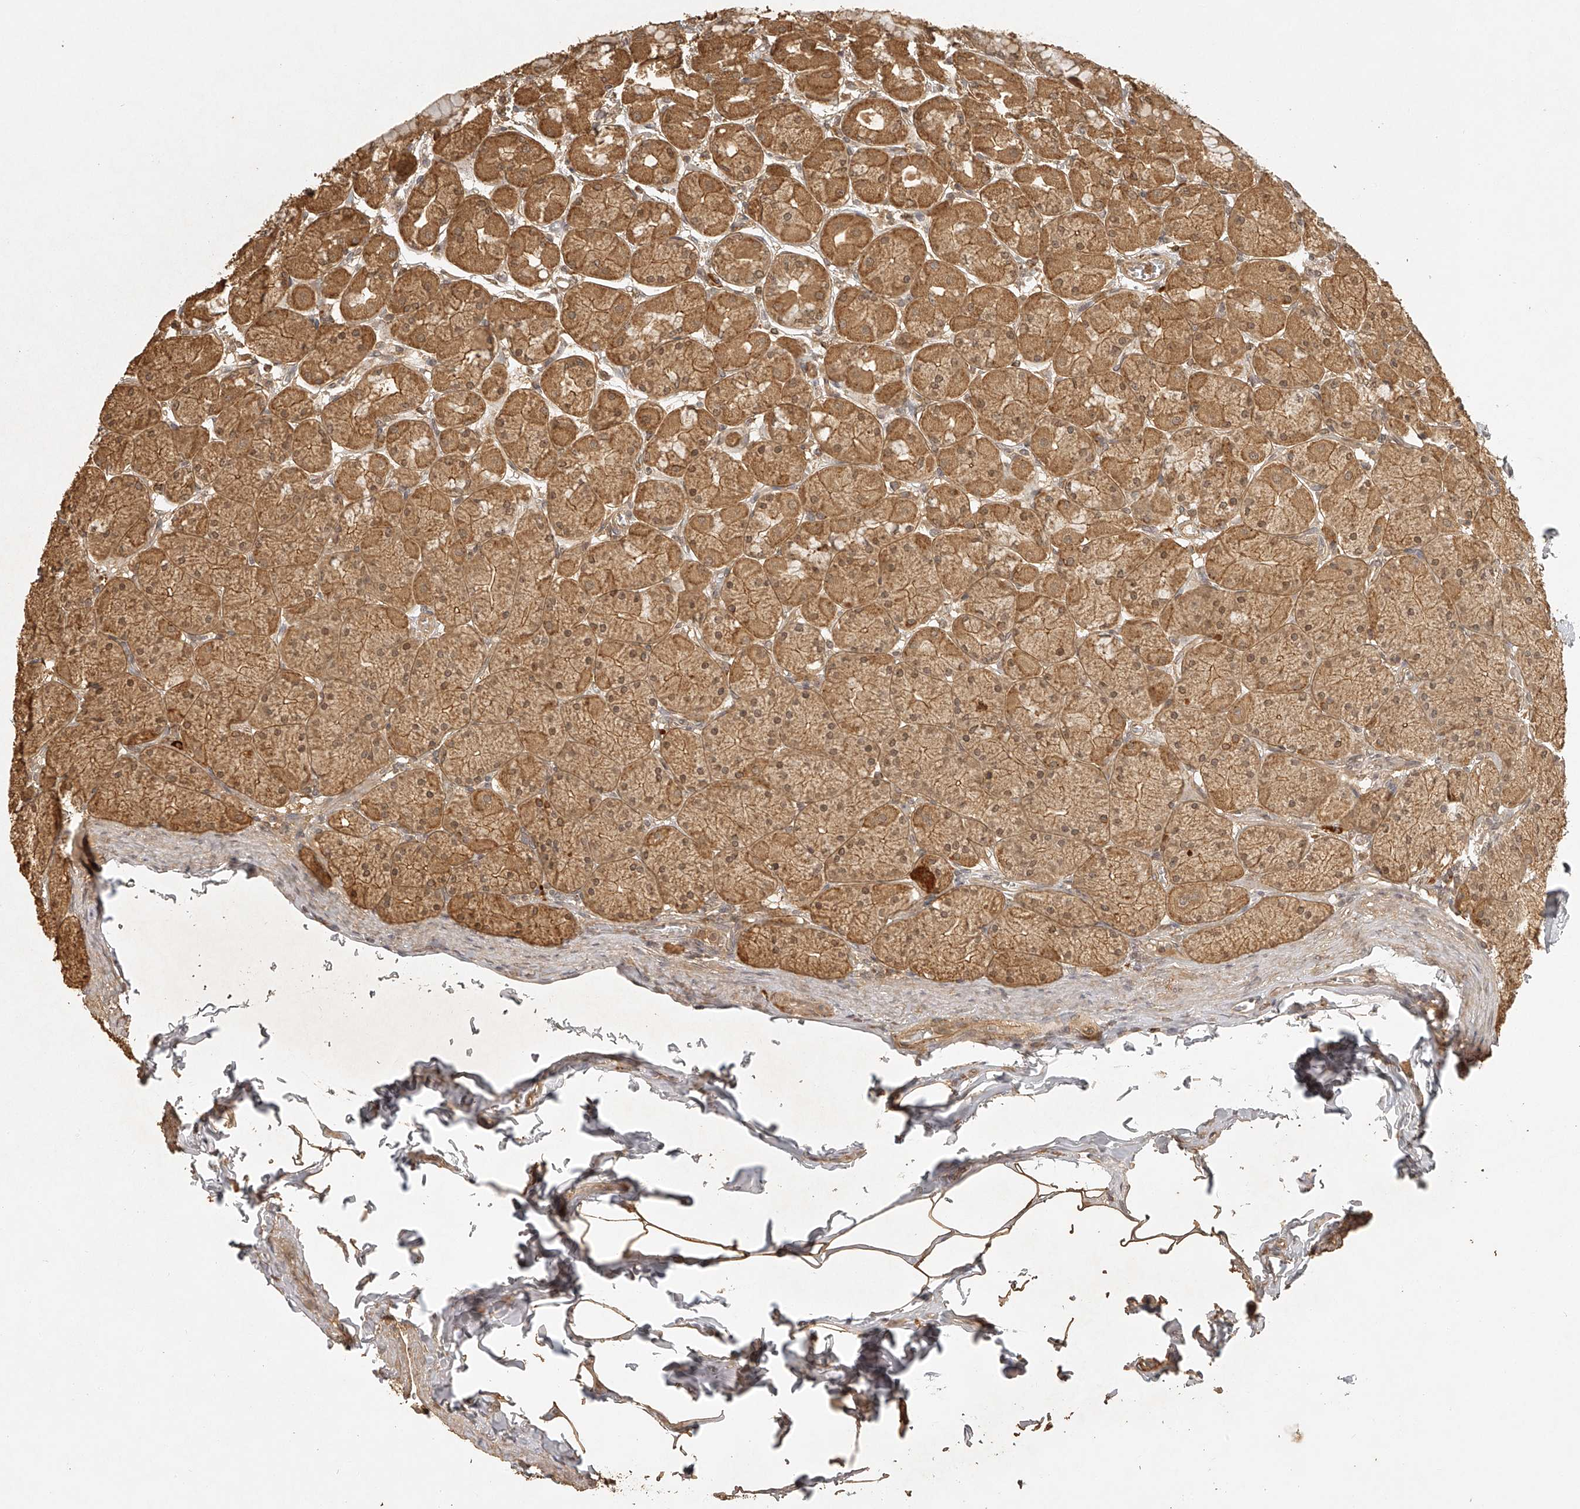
{"staining": {"intensity": "moderate", "quantity": ">75%", "location": "cytoplasmic/membranous"}, "tissue": "stomach", "cell_type": "Glandular cells", "image_type": "normal", "snomed": [{"axis": "morphology", "description": "Normal tissue, NOS"}, {"axis": "topography", "description": "Stomach, upper"}], "caption": "Immunohistochemical staining of normal stomach shows >75% levels of moderate cytoplasmic/membranous protein staining in about >75% of glandular cells.", "gene": "BCL2L11", "patient": {"sex": "female", "age": 56}}